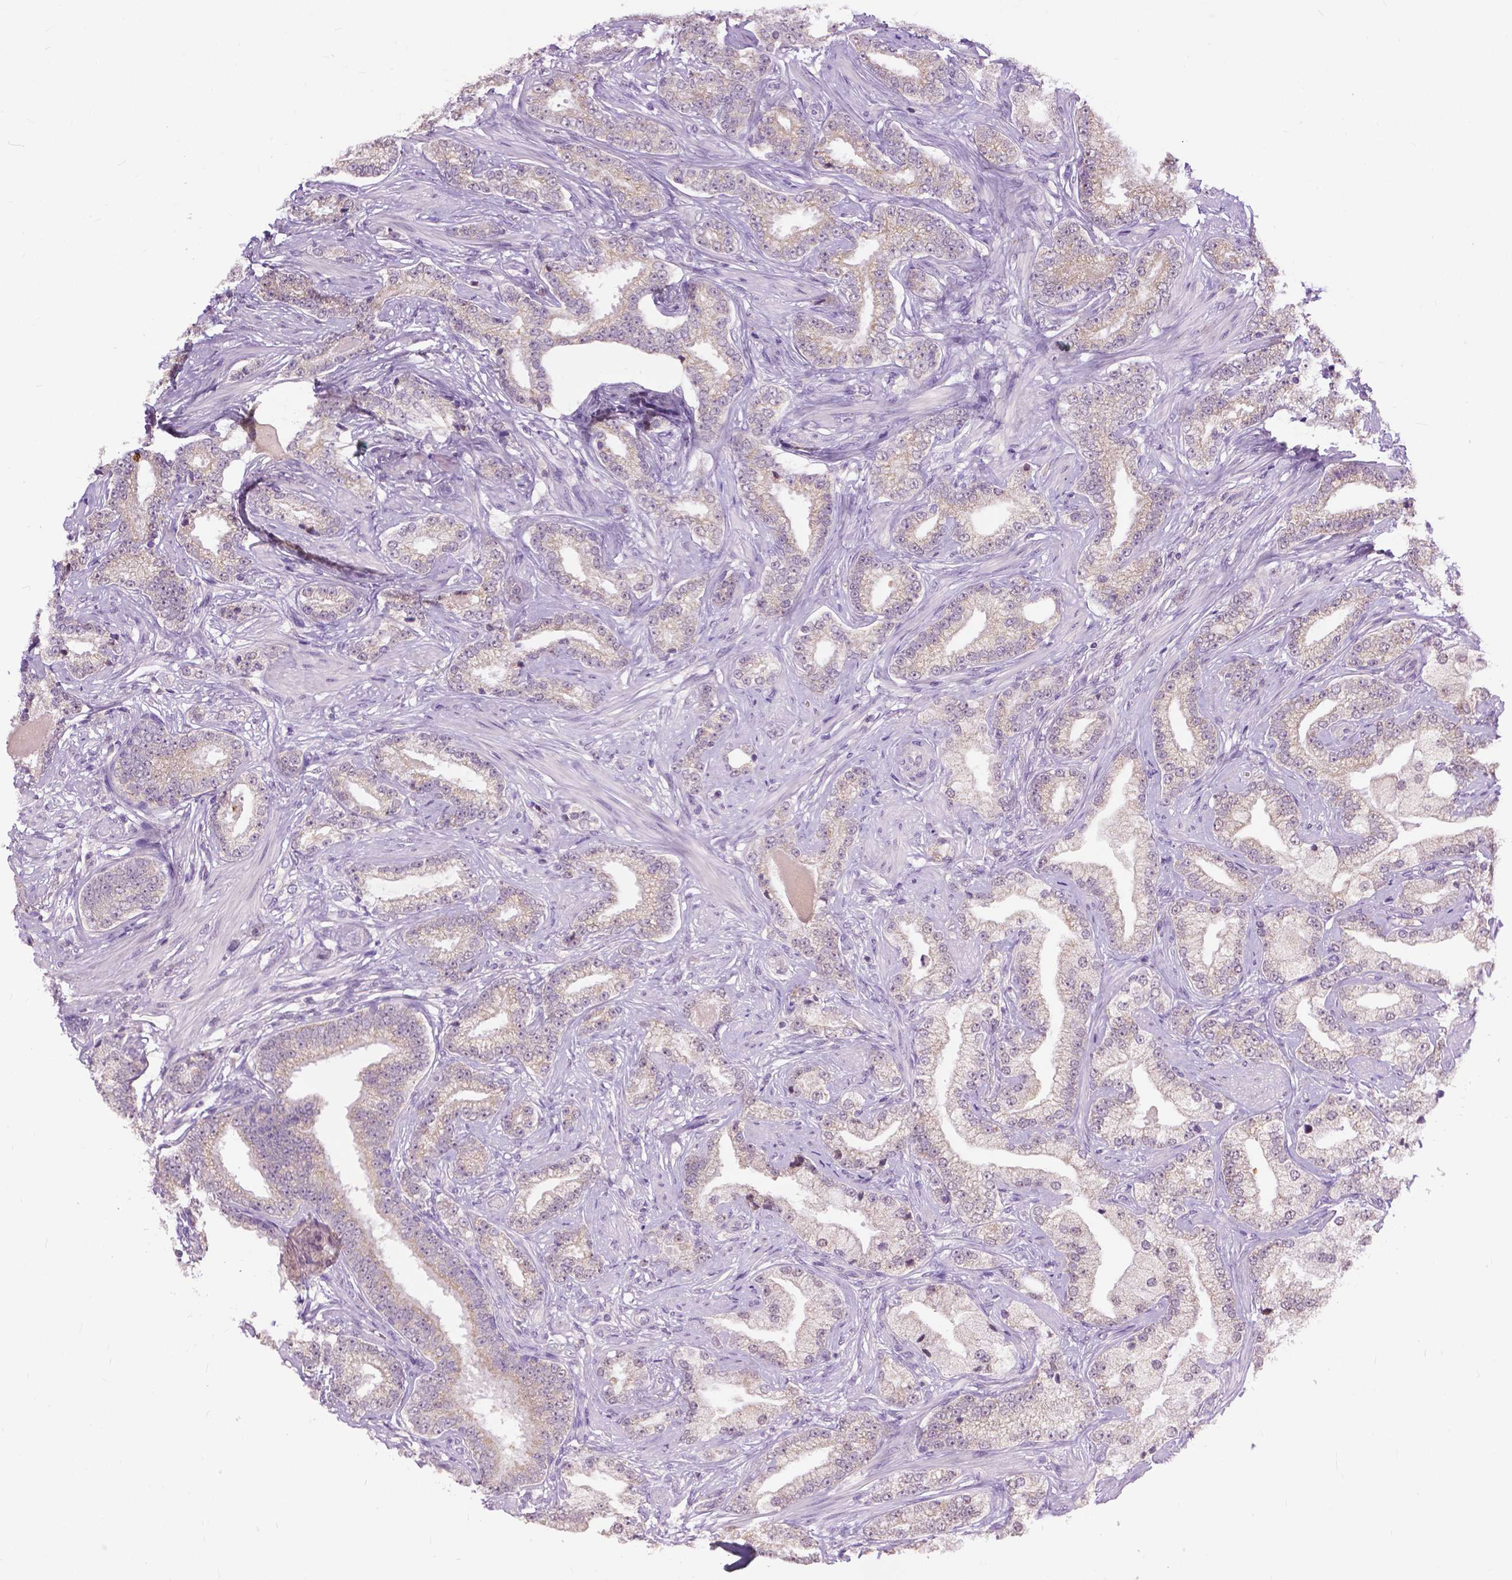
{"staining": {"intensity": "weak", "quantity": "25%-75%", "location": "cytoplasmic/membranous"}, "tissue": "prostate cancer", "cell_type": "Tumor cells", "image_type": "cancer", "snomed": [{"axis": "morphology", "description": "Adenocarcinoma, Low grade"}, {"axis": "topography", "description": "Prostate"}], "caption": "Protein staining by IHC displays weak cytoplasmic/membranous positivity in approximately 25%-75% of tumor cells in prostate adenocarcinoma (low-grade).", "gene": "TTC9B", "patient": {"sex": "male", "age": 61}}